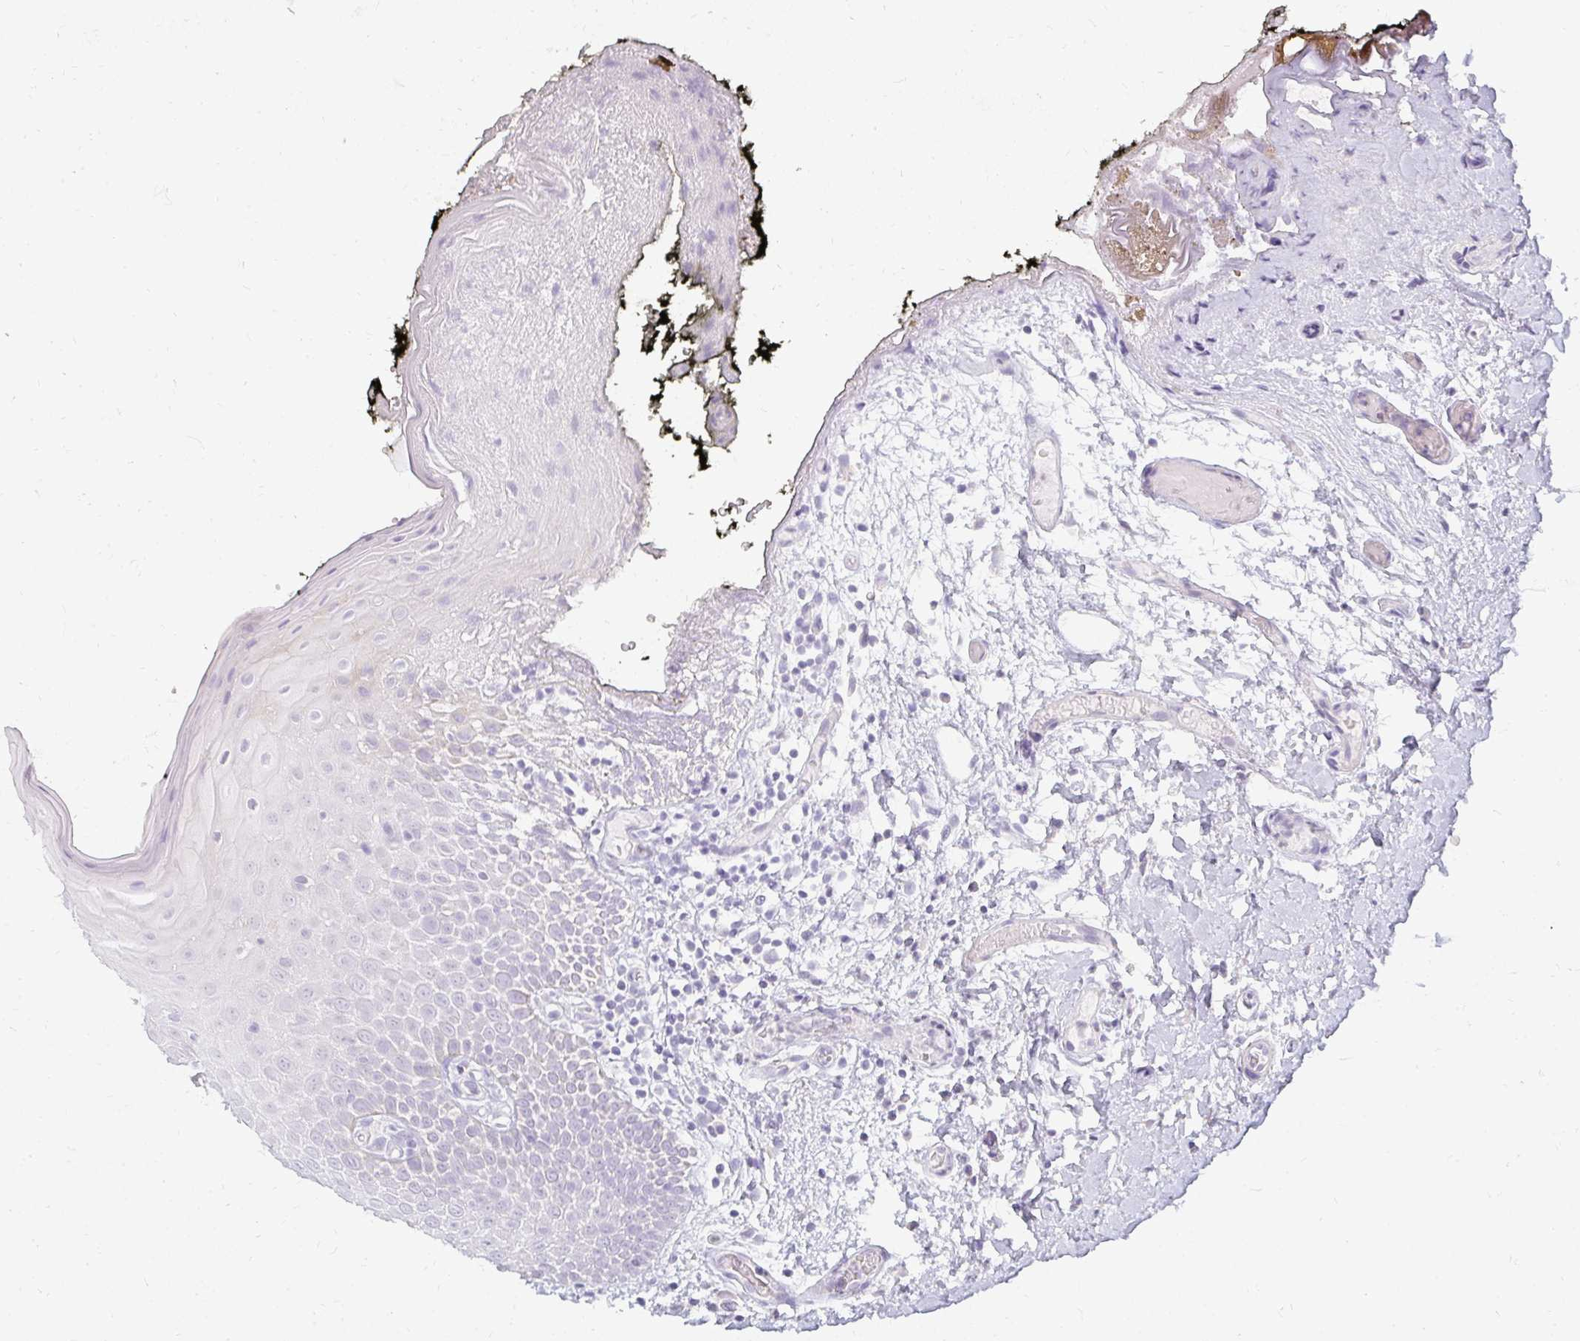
{"staining": {"intensity": "negative", "quantity": "none", "location": "none"}, "tissue": "oral mucosa", "cell_type": "Squamous epithelial cells", "image_type": "normal", "snomed": [{"axis": "morphology", "description": "Normal tissue, NOS"}, {"axis": "morphology", "description": "Squamous cell carcinoma, NOS"}, {"axis": "topography", "description": "Oral tissue"}, {"axis": "topography", "description": "Tounge, NOS"}, {"axis": "topography", "description": "Head-Neck"}], "caption": "Squamous epithelial cells show no significant protein positivity in normal oral mucosa. (Immunohistochemistry (ihc), brightfield microscopy, high magnification).", "gene": "PPP1R3G", "patient": {"sex": "male", "age": 76}}